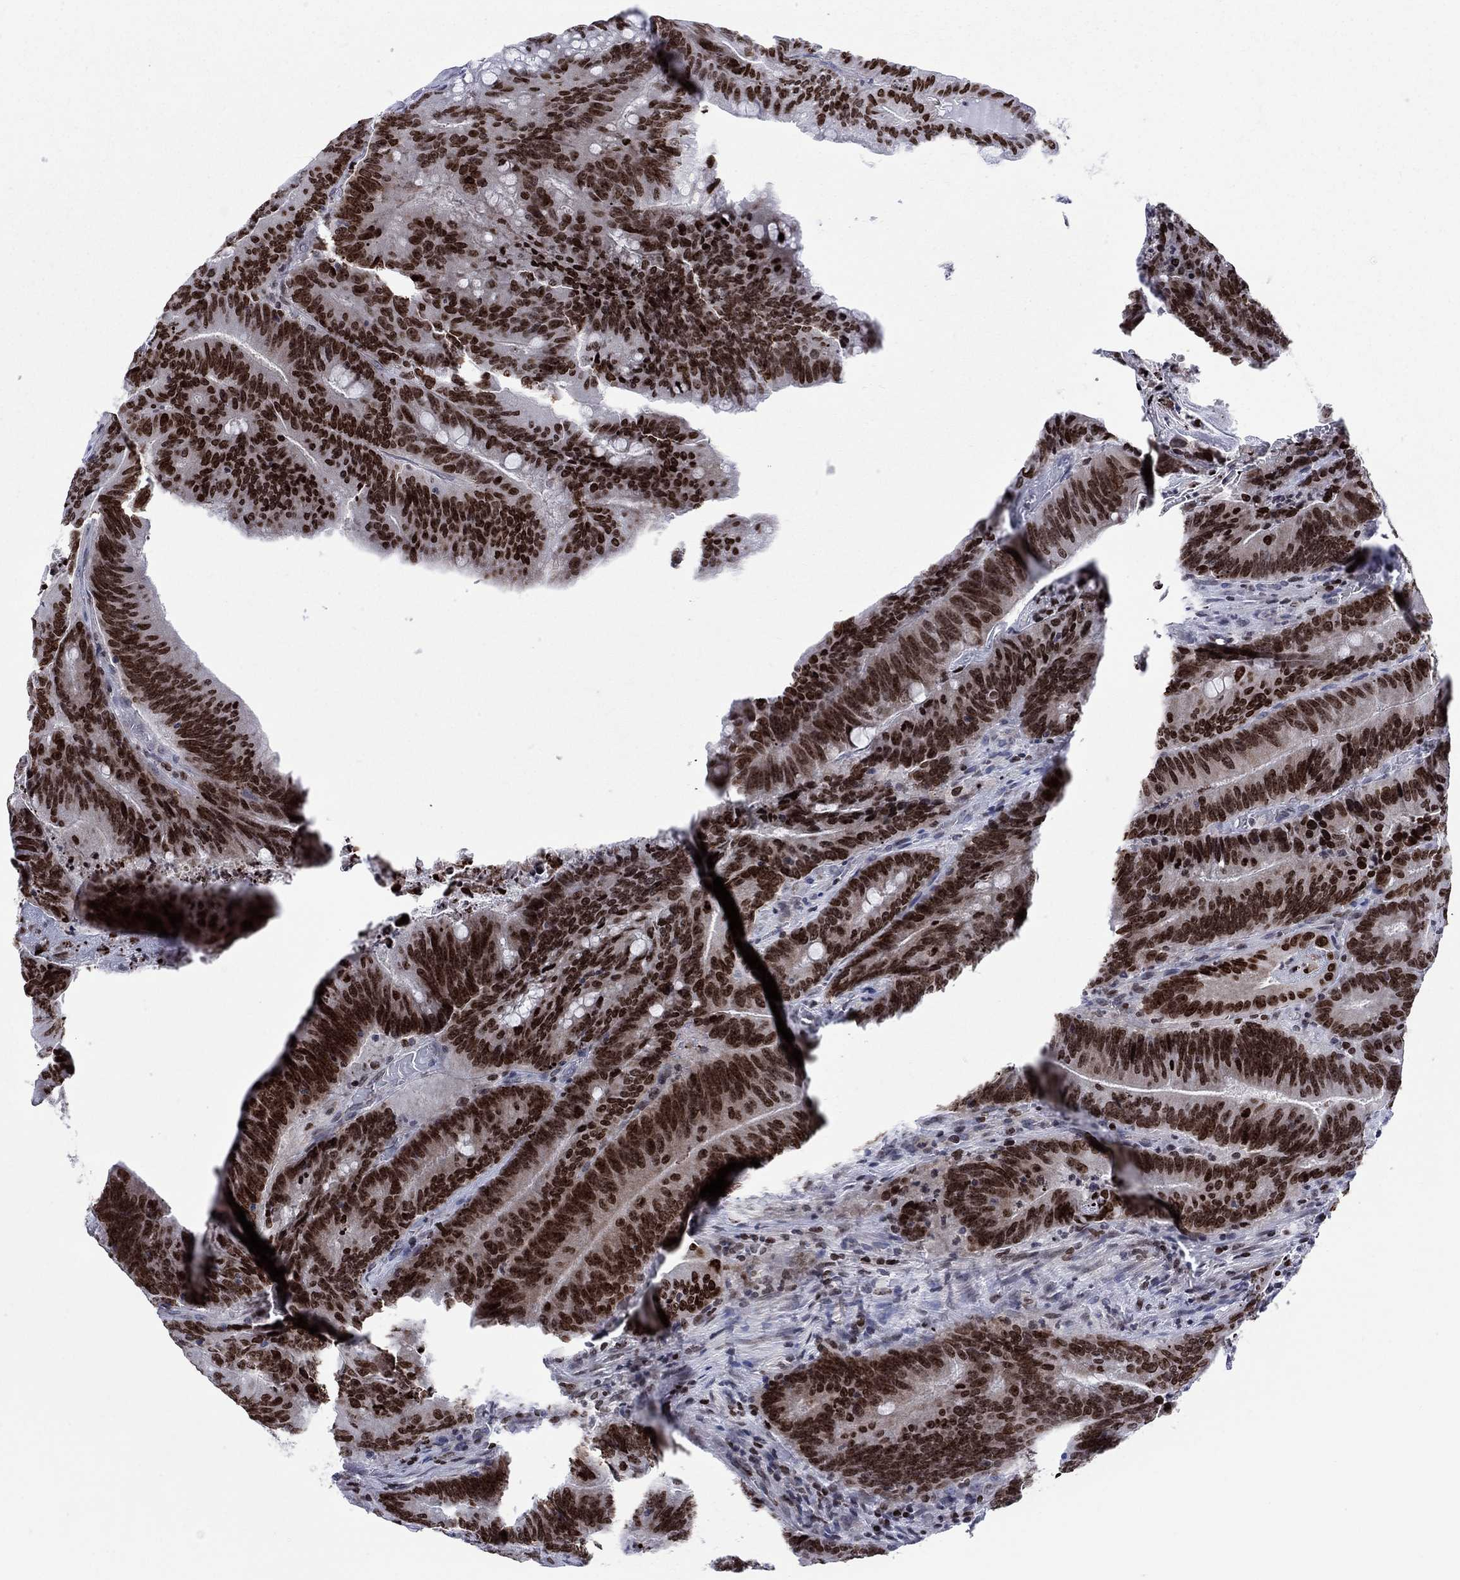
{"staining": {"intensity": "strong", "quantity": ">75%", "location": "nuclear"}, "tissue": "colorectal cancer", "cell_type": "Tumor cells", "image_type": "cancer", "snomed": [{"axis": "morphology", "description": "Adenocarcinoma, NOS"}, {"axis": "topography", "description": "Colon"}], "caption": "Tumor cells demonstrate high levels of strong nuclear expression in about >75% of cells in human adenocarcinoma (colorectal).", "gene": "HMGA1", "patient": {"sex": "female", "age": 87}}